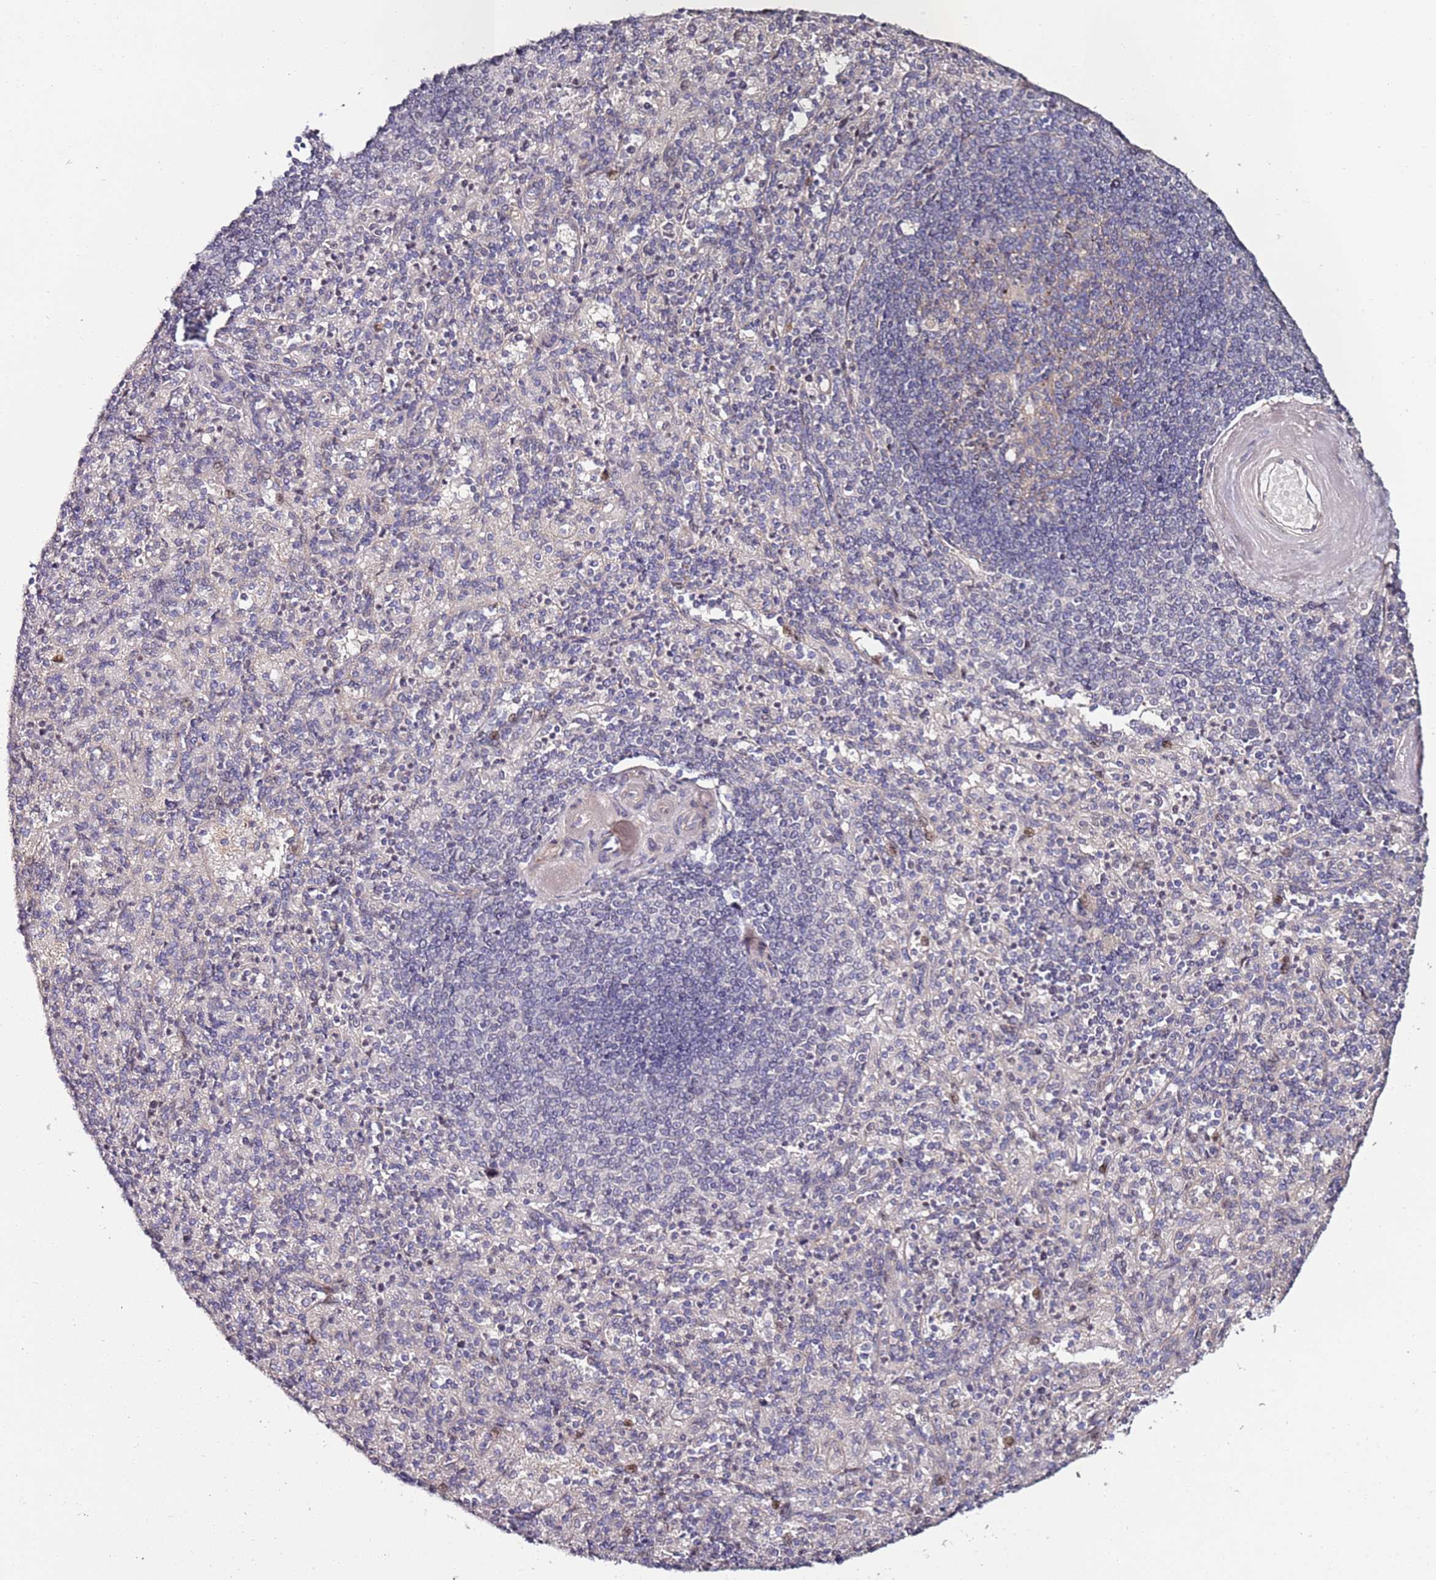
{"staining": {"intensity": "negative", "quantity": "none", "location": "none"}, "tissue": "spleen", "cell_type": "Cells in red pulp", "image_type": "normal", "snomed": [{"axis": "morphology", "description": "Normal tissue, NOS"}, {"axis": "topography", "description": "Spleen"}], "caption": "Spleen was stained to show a protein in brown. There is no significant staining in cells in red pulp. (DAB (3,3'-diaminobenzidine) immunohistochemistry visualized using brightfield microscopy, high magnification).", "gene": "DUSP28", "patient": {"sex": "male", "age": 82}}